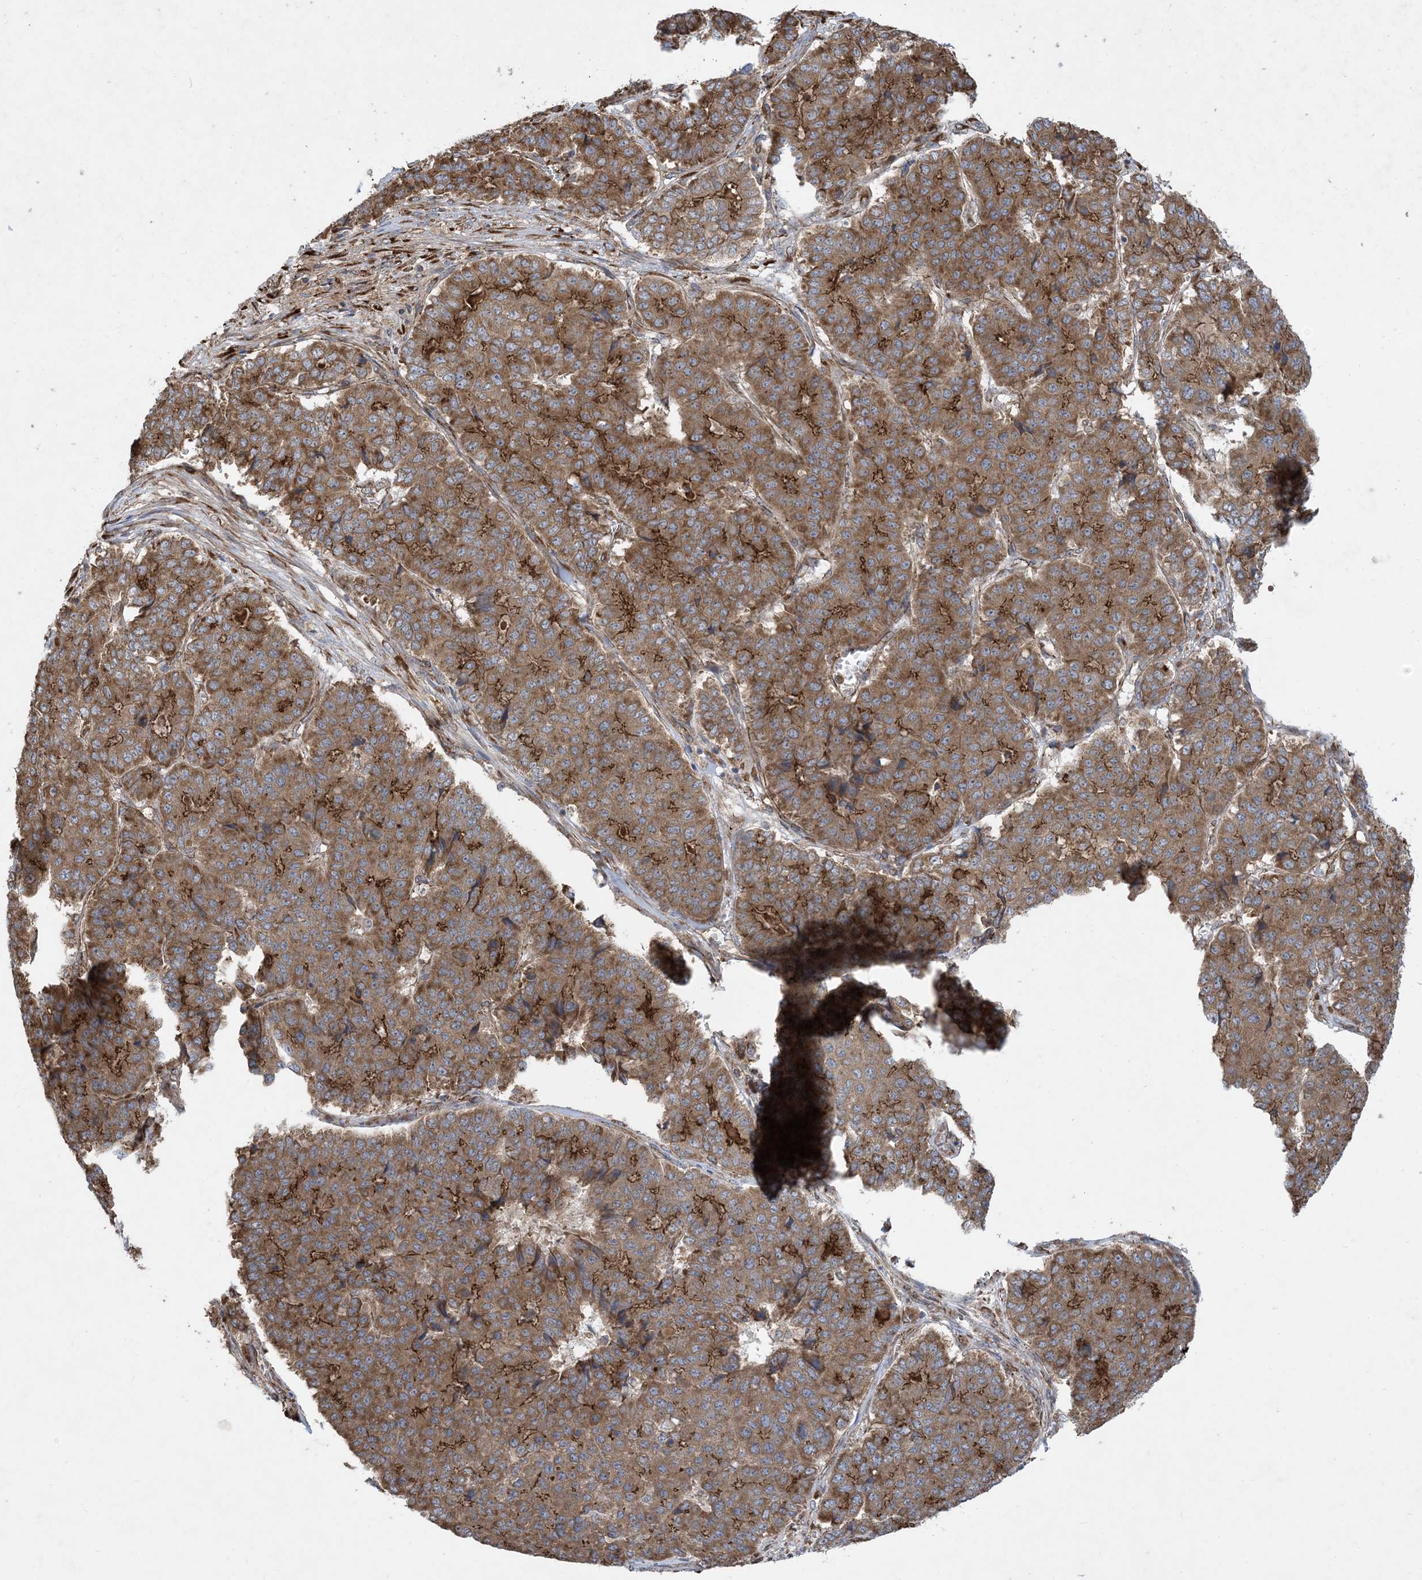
{"staining": {"intensity": "moderate", "quantity": ">75%", "location": "cytoplasmic/membranous"}, "tissue": "pancreatic cancer", "cell_type": "Tumor cells", "image_type": "cancer", "snomed": [{"axis": "morphology", "description": "Adenocarcinoma, NOS"}, {"axis": "topography", "description": "Pancreas"}], "caption": "A brown stain labels moderate cytoplasmic/membranous expression of a protein in human pancreatic cancer (adenocarcinoma) tumor cells.", "gene": "OTOP1", "patient": {"sex": "male", "age": 50}}